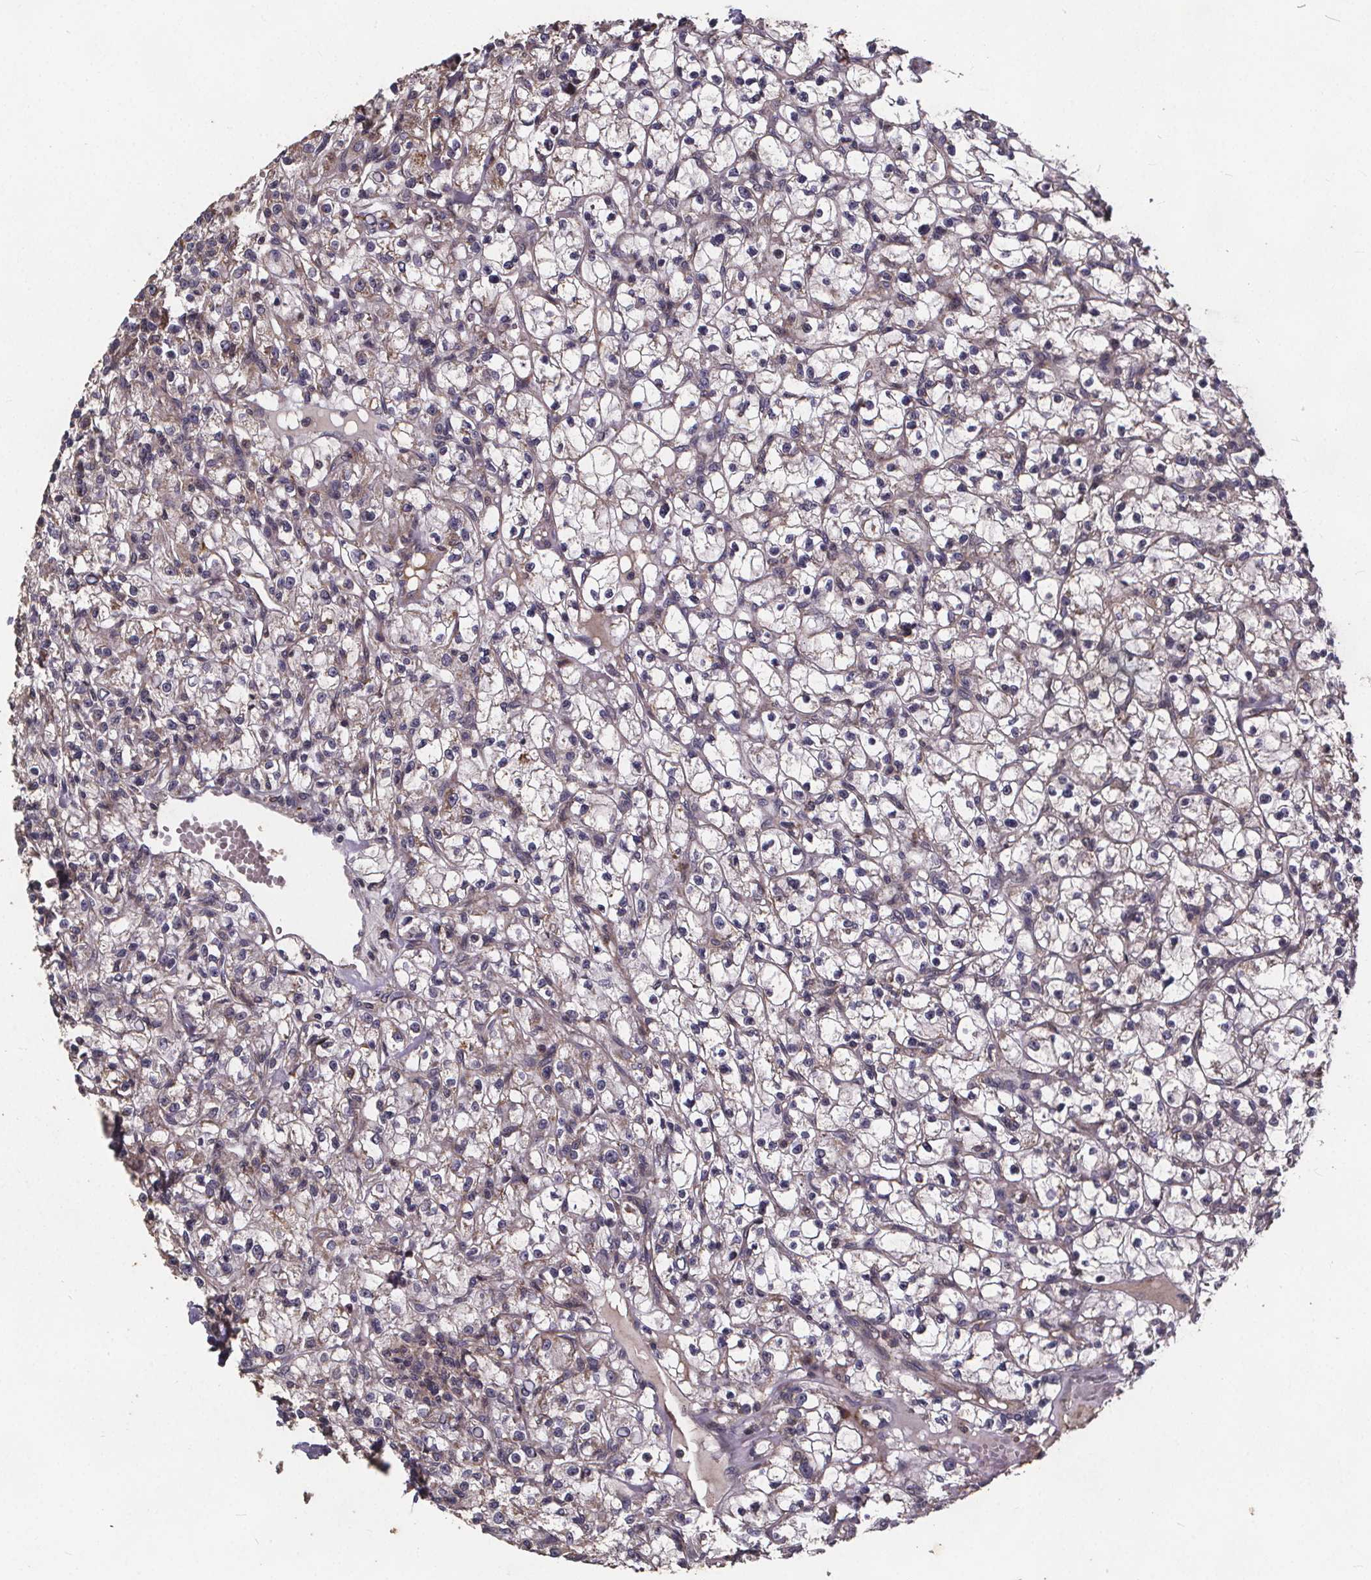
{"staining": {"intensity": "moderate", "quantity": "<25%", "location": "cytoplasmic/membranous"}, "tissue": "renal cancer", "cell_type": "Tumor cells", "image_type": "cancer", "snomed": [{"axis": "morphology", "description": "Adenocarcinoma, NOS"}, {"axis": "topography", "description": "Kidney"}], "caption": "Immunohistochemistry (IHC) of renal cancer (adenocarcinoma) demonstrates low levels of moderate cytoplasmic/membranous positivity in about <25% of tumor cells. The staining was performed using DAB, with brown indicating positive protein expression. Nuclei are stained blue with hematoxylin.", "gene": "YME1L1", "patient": {"sex": "female", "age": 59}}